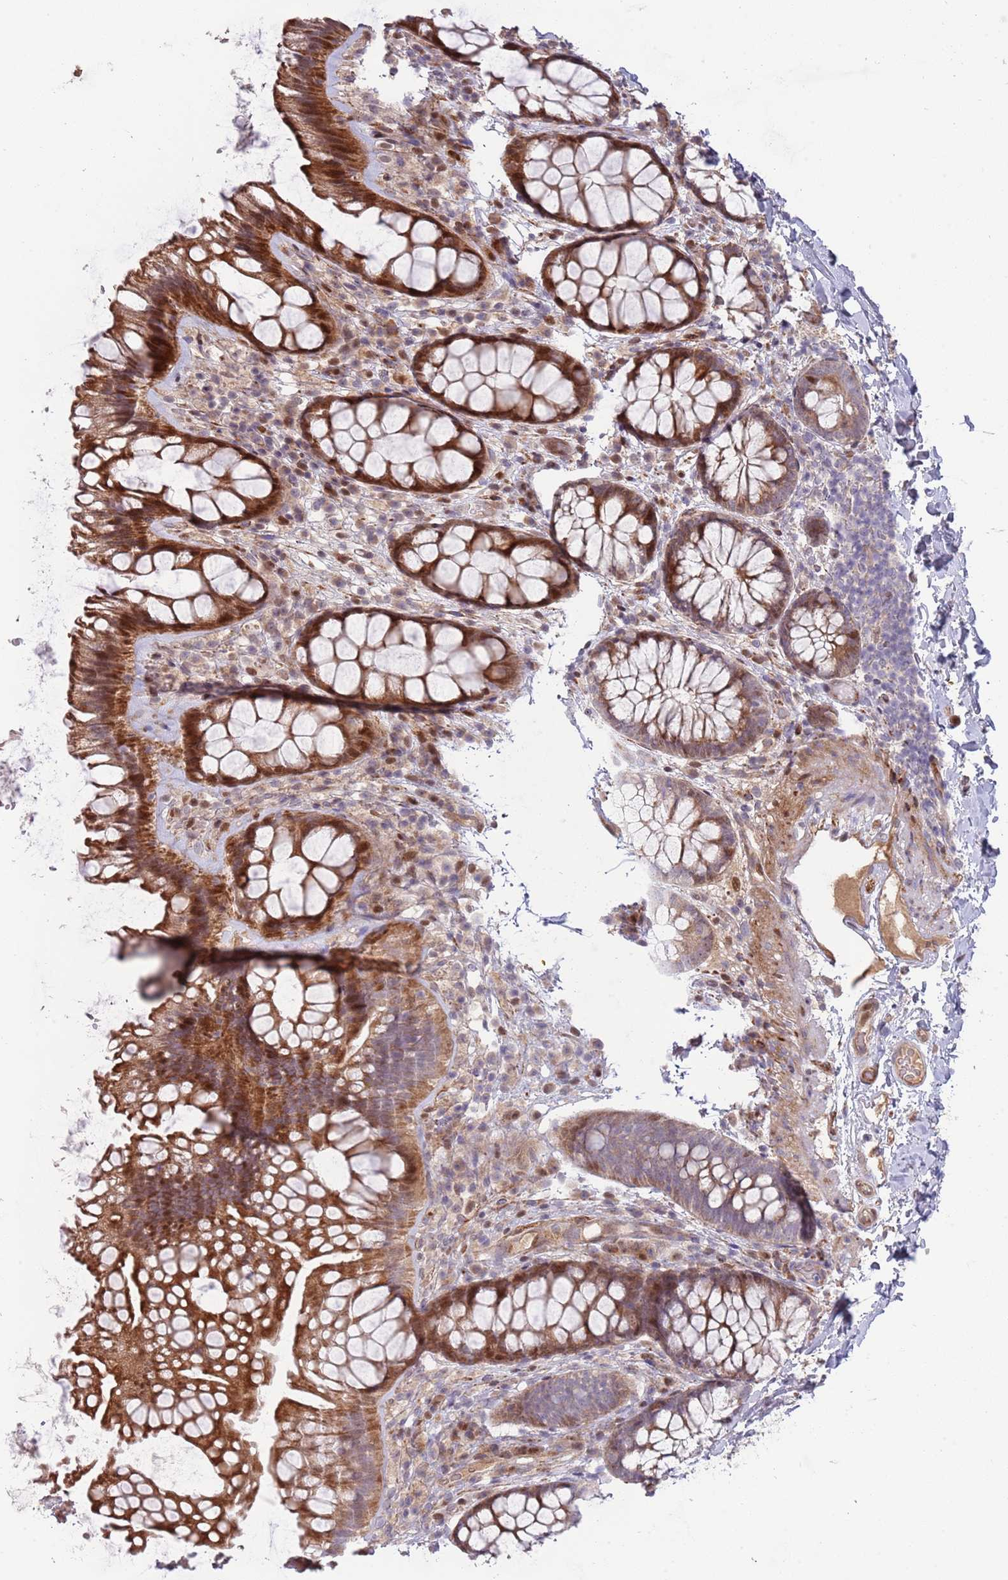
{"staining": {"intensity": "strong", "quantity": ">75%", "location": "cytoplasmic/membranous"}, "tissue": "colon", "cell_type": "Endothelial cells", "image_type": "normal", "snomed": [{"axis": "morphology", "description": "Normal tissue, NOS"}, {"axis": "topography", "description": "Colon"}], "caption": "Human colon stained with a brown dye displays strong cytoplasmic/membranous positive positivity in about >75% of endothelial cells.", "gene": "SYNDIG1L", "patient": {"sex": "male", "age": 46}}